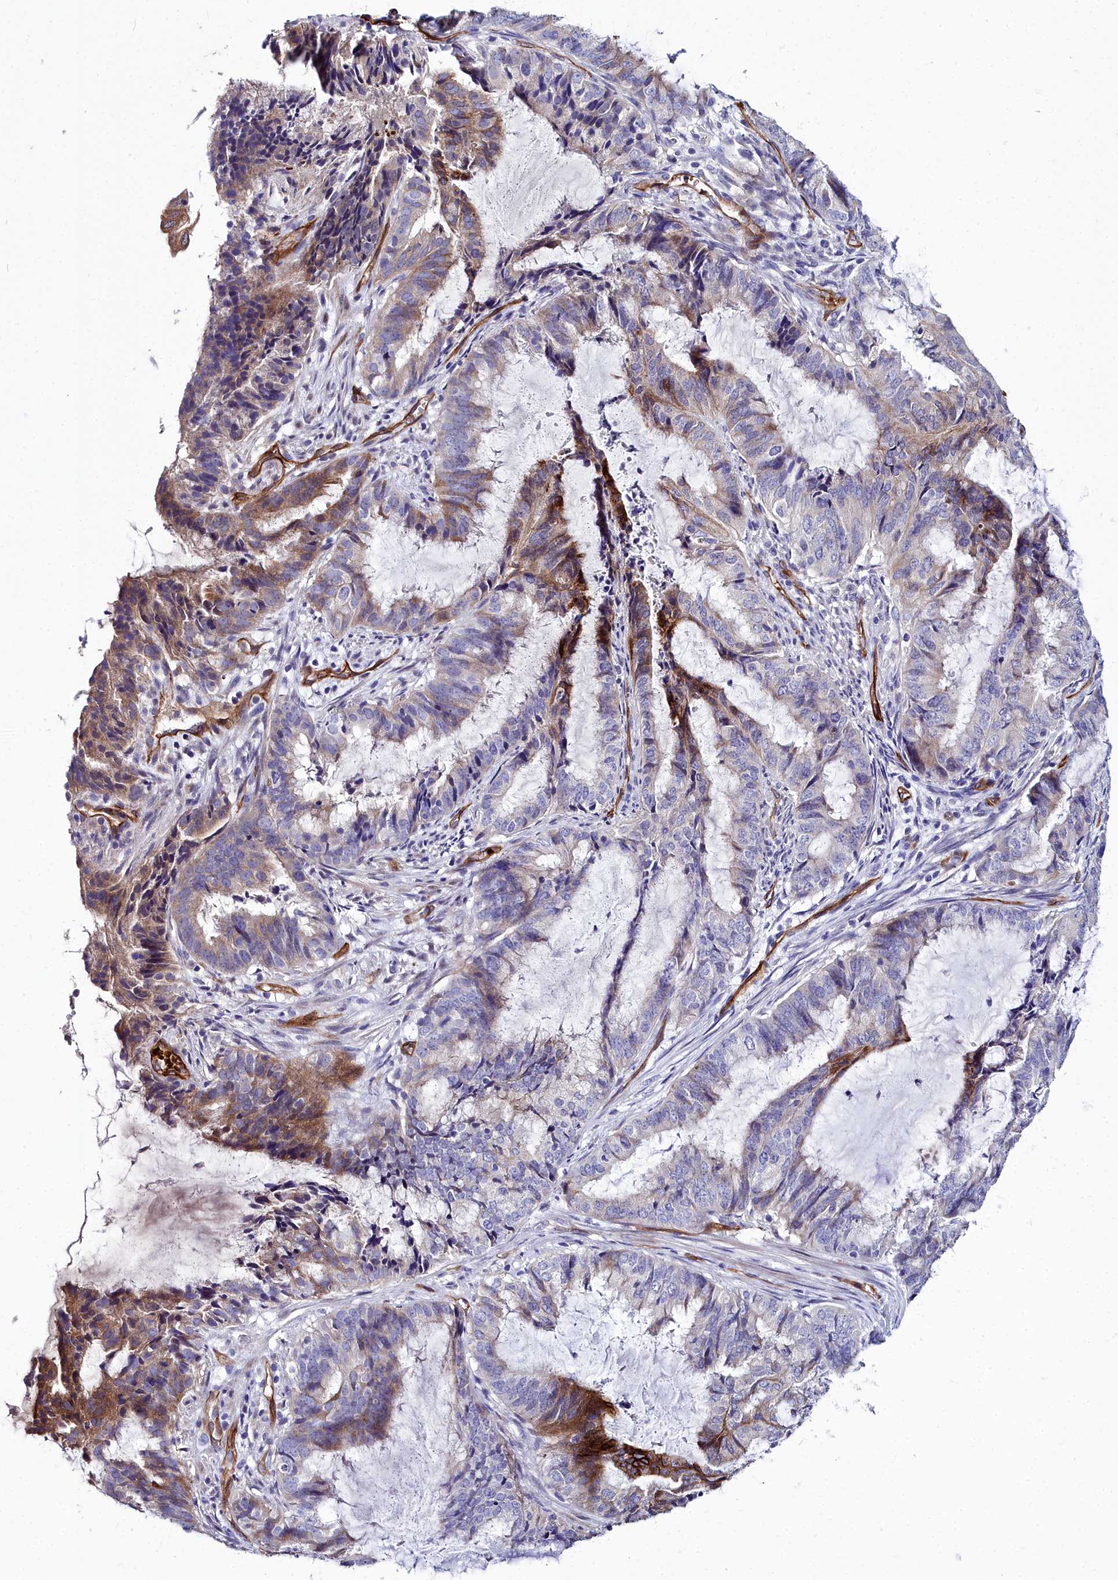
{"staining": {"intensity": "moderate", "quantity": "<25%", "location": "cytoplasmic/membranous"}, "tissue": "endometrial cancer", "cell_type": "Tumor cells", "image_type": "cancer", "snomed": [{"axis": "morphology", "description": "Adenocarcinoma, NOS"}, {"axis": "topography", "description": "Endometrium"}], "caption": "Immunohistochemistry (IHC) (DAB (3,3'-diaminobenzidine)) staining of human endometrial adenocarcinoma shows moderate cytoplasmic/membranous protein positivity in about <25% of tumor cells.", "gene": "CYP4F11", "patient": {"sex": "female", "age": 51}}